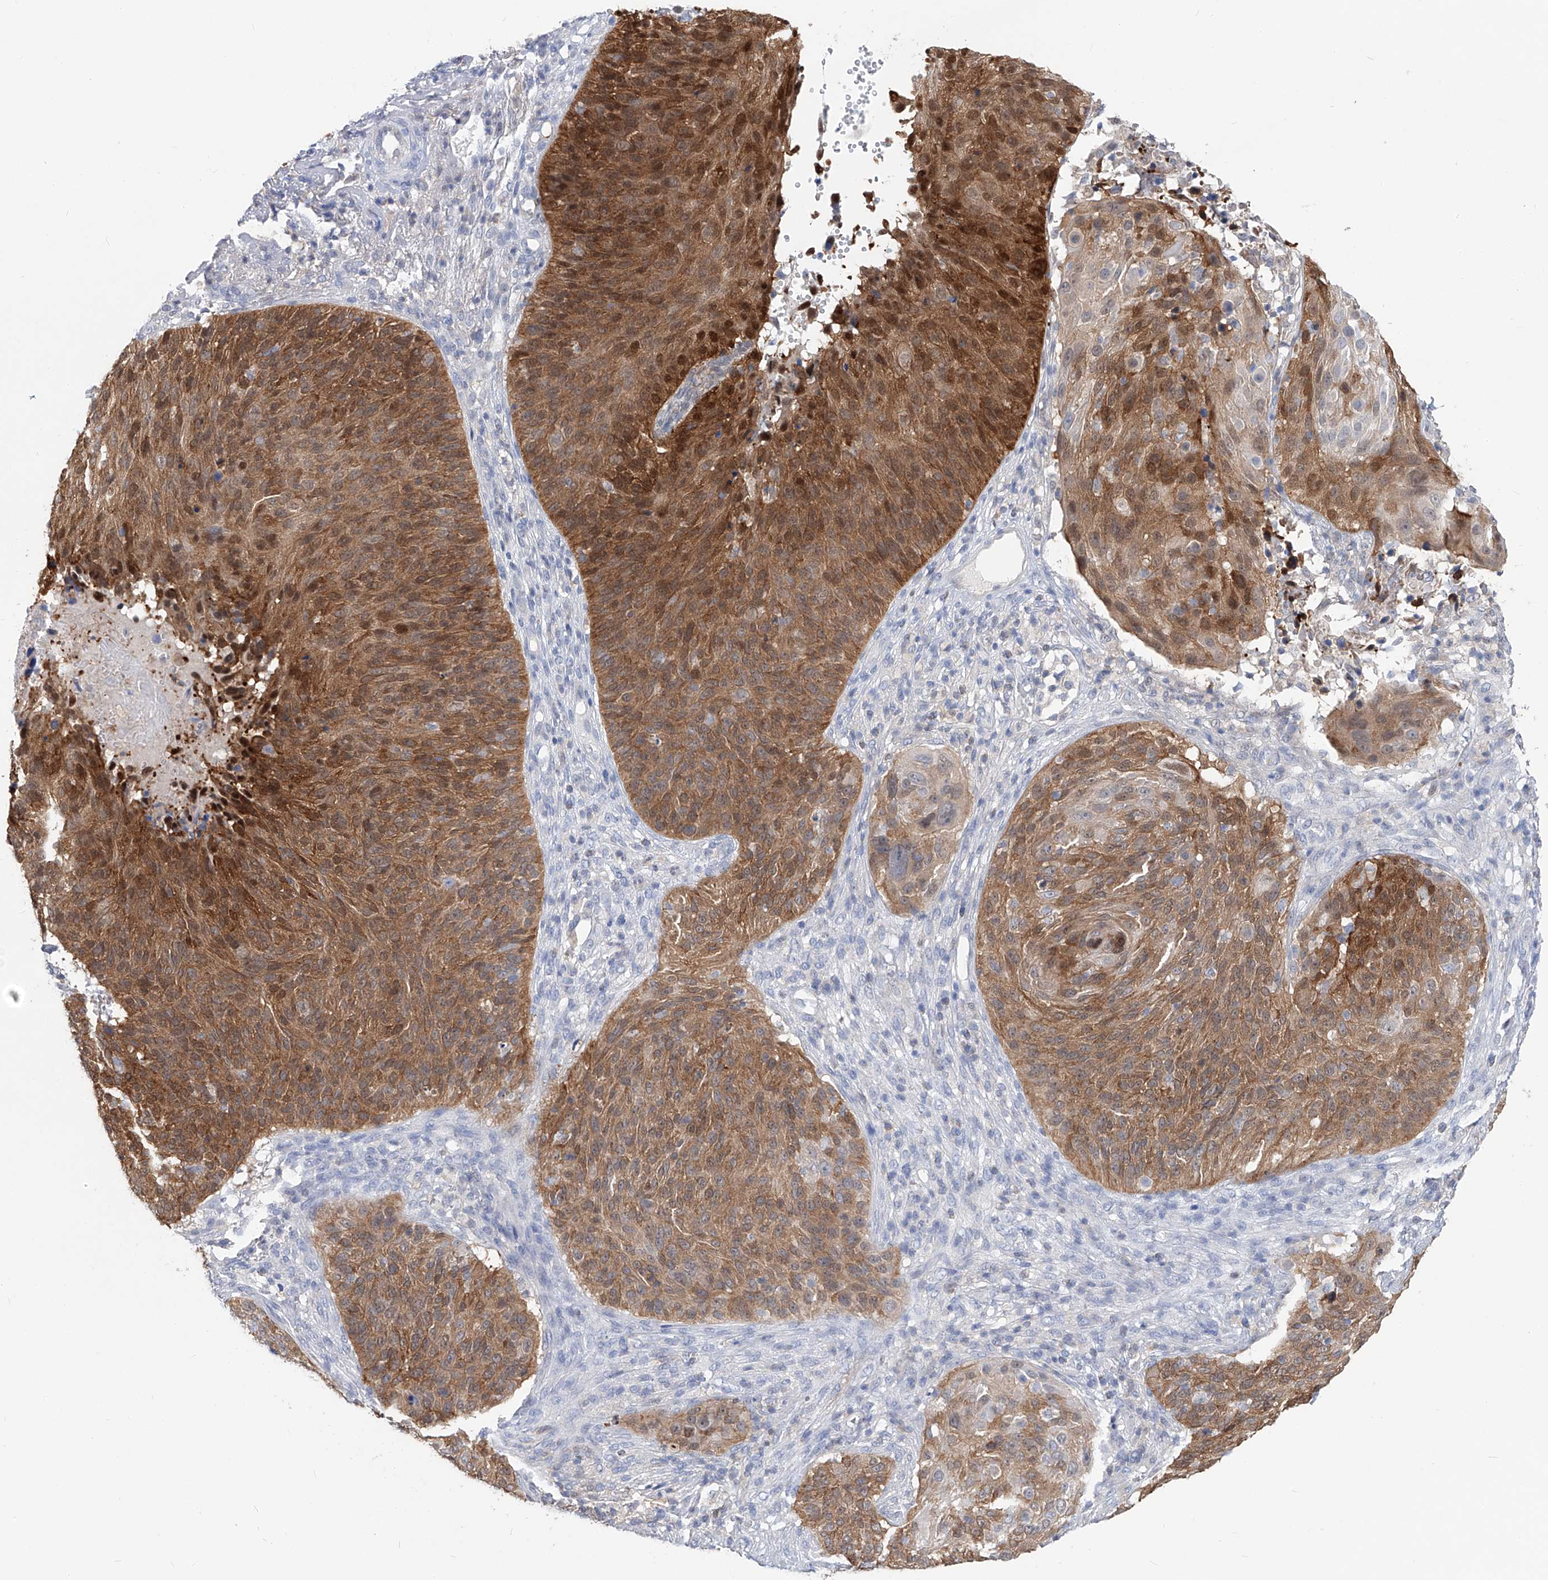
{"staining": {"intensity": "moderate", "quantity": ">75%", "location": "cytoplasmic/membranous,nuclear"}, "tissue": "cervical cancer", "cell_type": "Tumor cells", "image_type": "cancer", "snomed": [{"axis": "morphology", "description": "Squamous cell carcinoma, NOS"}, {"axis": "topography", "description": "Cervix"}], "caption": "IHC (DAB) staining of human cervical cancer exhibits moderate cytoplasmic/membranous and nuclear protein expression in about >75% of tumor cells. (brown staining indicates protein expression, while blue staining denotes nuclei).", "gene": "UFL1", "patient": {"sex": "female", "age": 74}}